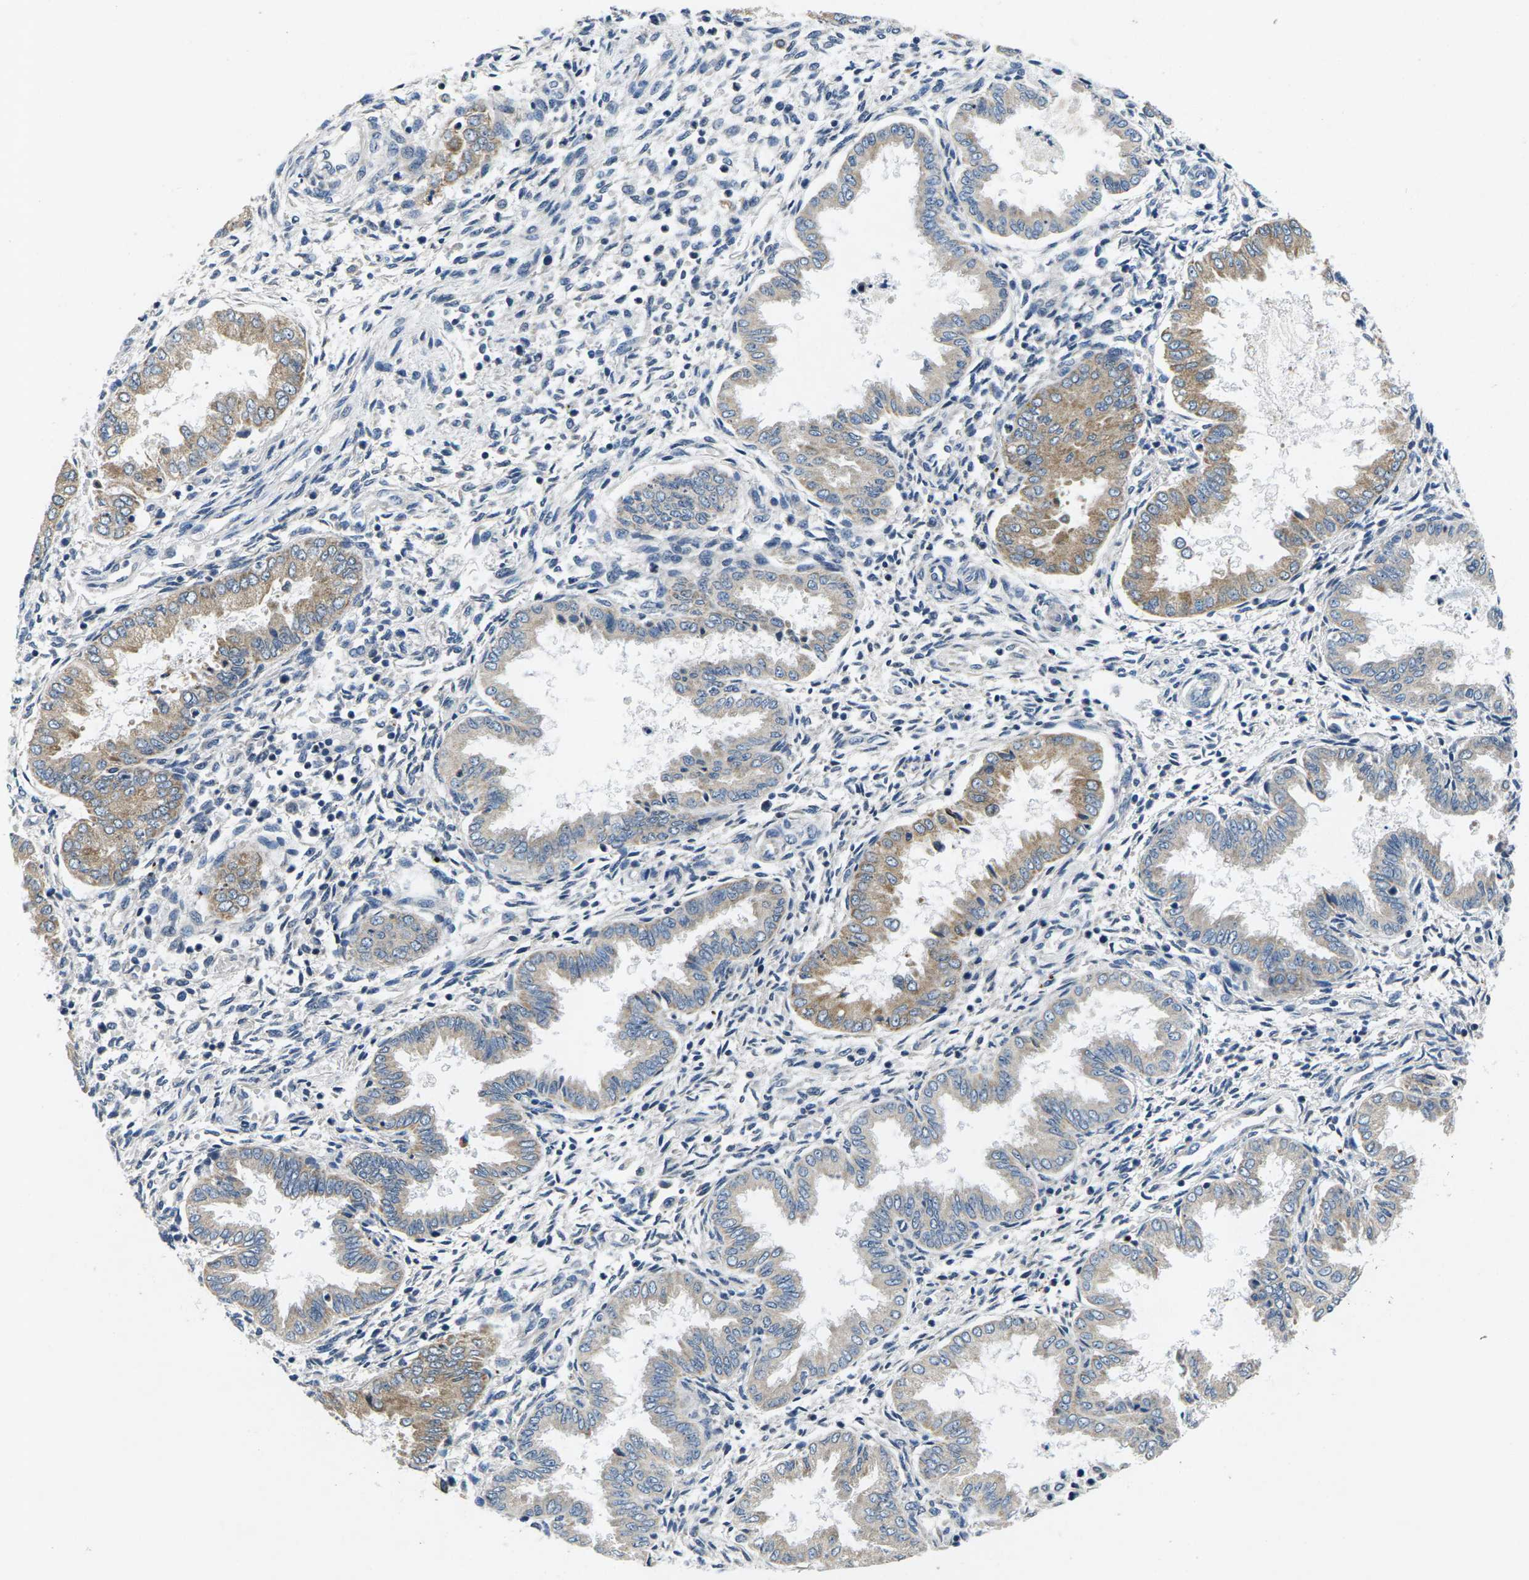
{"staining": {"intensity": "negative", "quantity": "none", "location": "none"}, "tissue": "endometrium", "cell_type": "Cells in endometrial stroma", "image_type": "normal", "snomed": [{"axis": "morphology", "description": "Normal tissue, NOS"}, {"axis": "topography", "description": "Endometrium"}], "caption": "IHC of normal human endometrium displays no expression in cells in endometrial stroma.", "gene": "ERGIC3", "patient": {"sex": "female", "age": 33}}